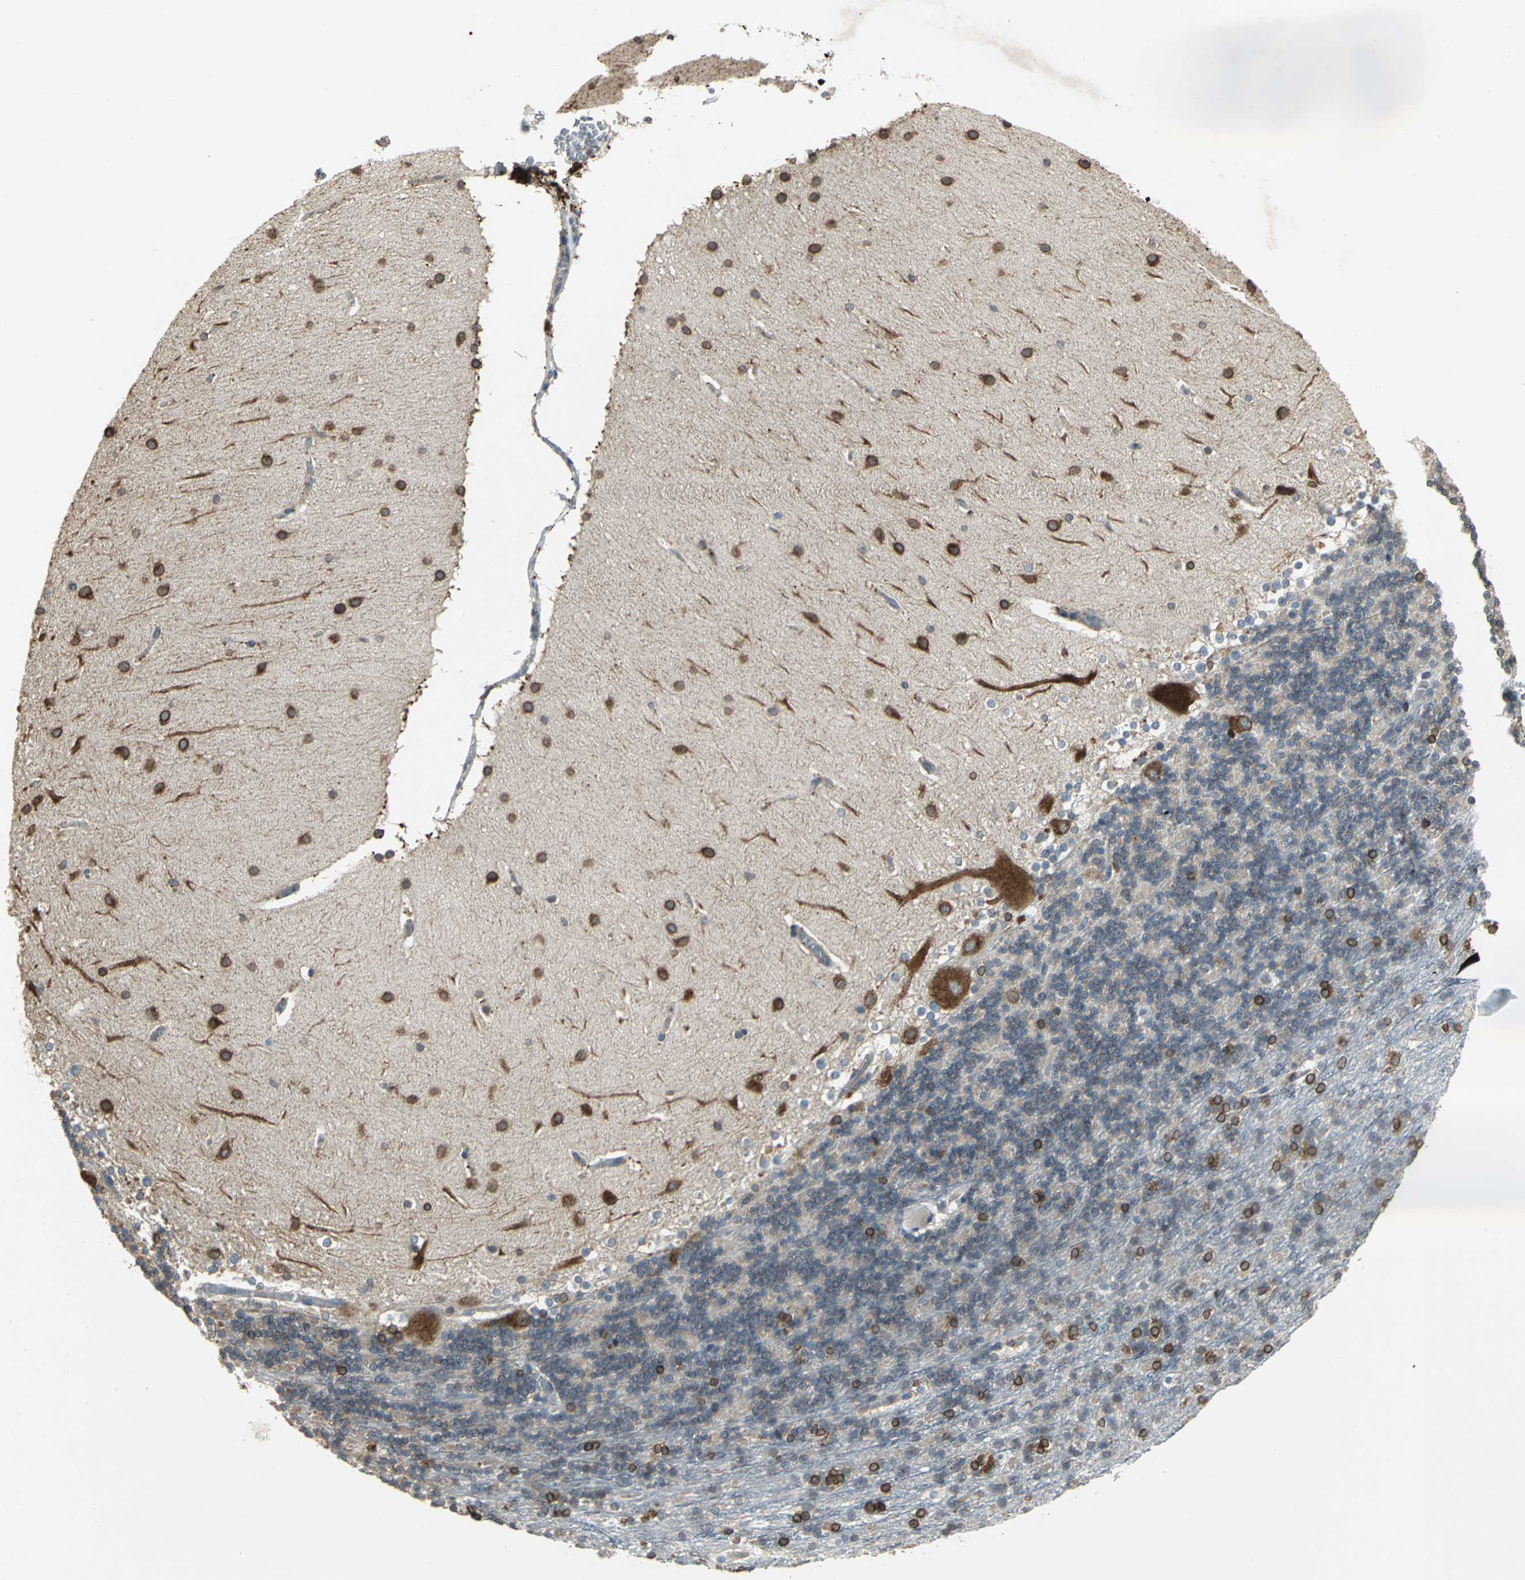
{"staining": {"intensity": "moderate", "quantity": "<25%", "location": "cytoplasmic/membranous"}, "tissue": "cerebellum", "cell_type": "Cells in granular layer", "image_type": "normal", "snomed": [{"axis": "morphology", "description": "Normal tissue, NOS"}, {"axis": "topography", "description": "Cerebellum"}], "caption": "Protein expression analysis of benign human cerebellum reveals moderate cytoplasmic/membranous expression in approximately <25% of cells in granular layer. Nuclei are stained in blue.", "gene": "SYVN1", "patient": {"sex": "female", "age": 19}}